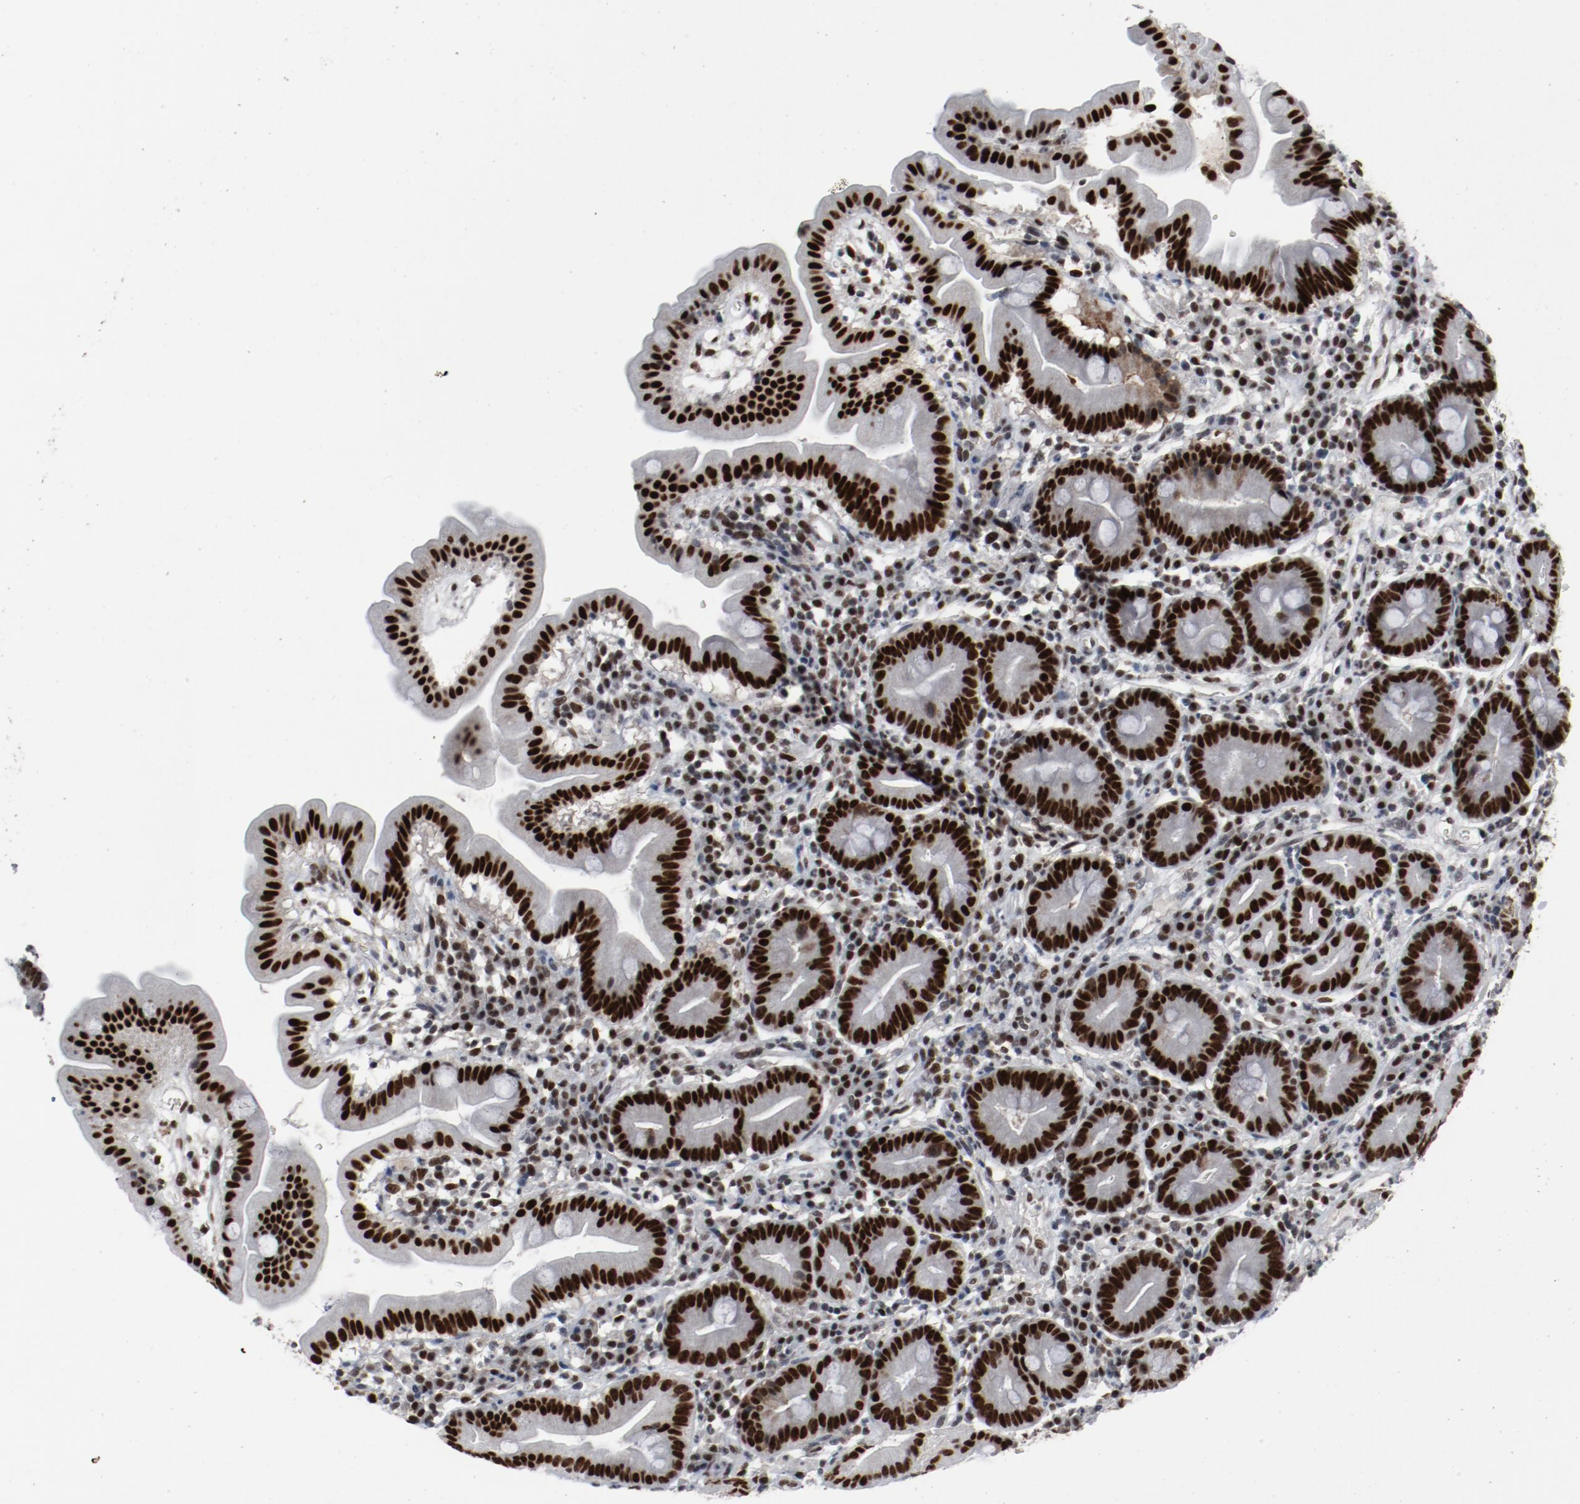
{"staining": {"intensity": "strong", "quantity": ">75%", "location": "nuclear"}, "tissue": "duodenum", "cell_type": "Glandular cells", "image_type": "normal", "snomed": [{"axis": "morphology", "description": "Normal tissue, NOS"}, {"axis": "topography", "description": "Duodenum"}], "caption": "Unremarkable duodenum was stained to show a protein in brown. There is high levels of strong nuclear expression in about >75% of glandular cells.", "gene": "JMJD6", "patient": {"sex": "male", "age": 50}}